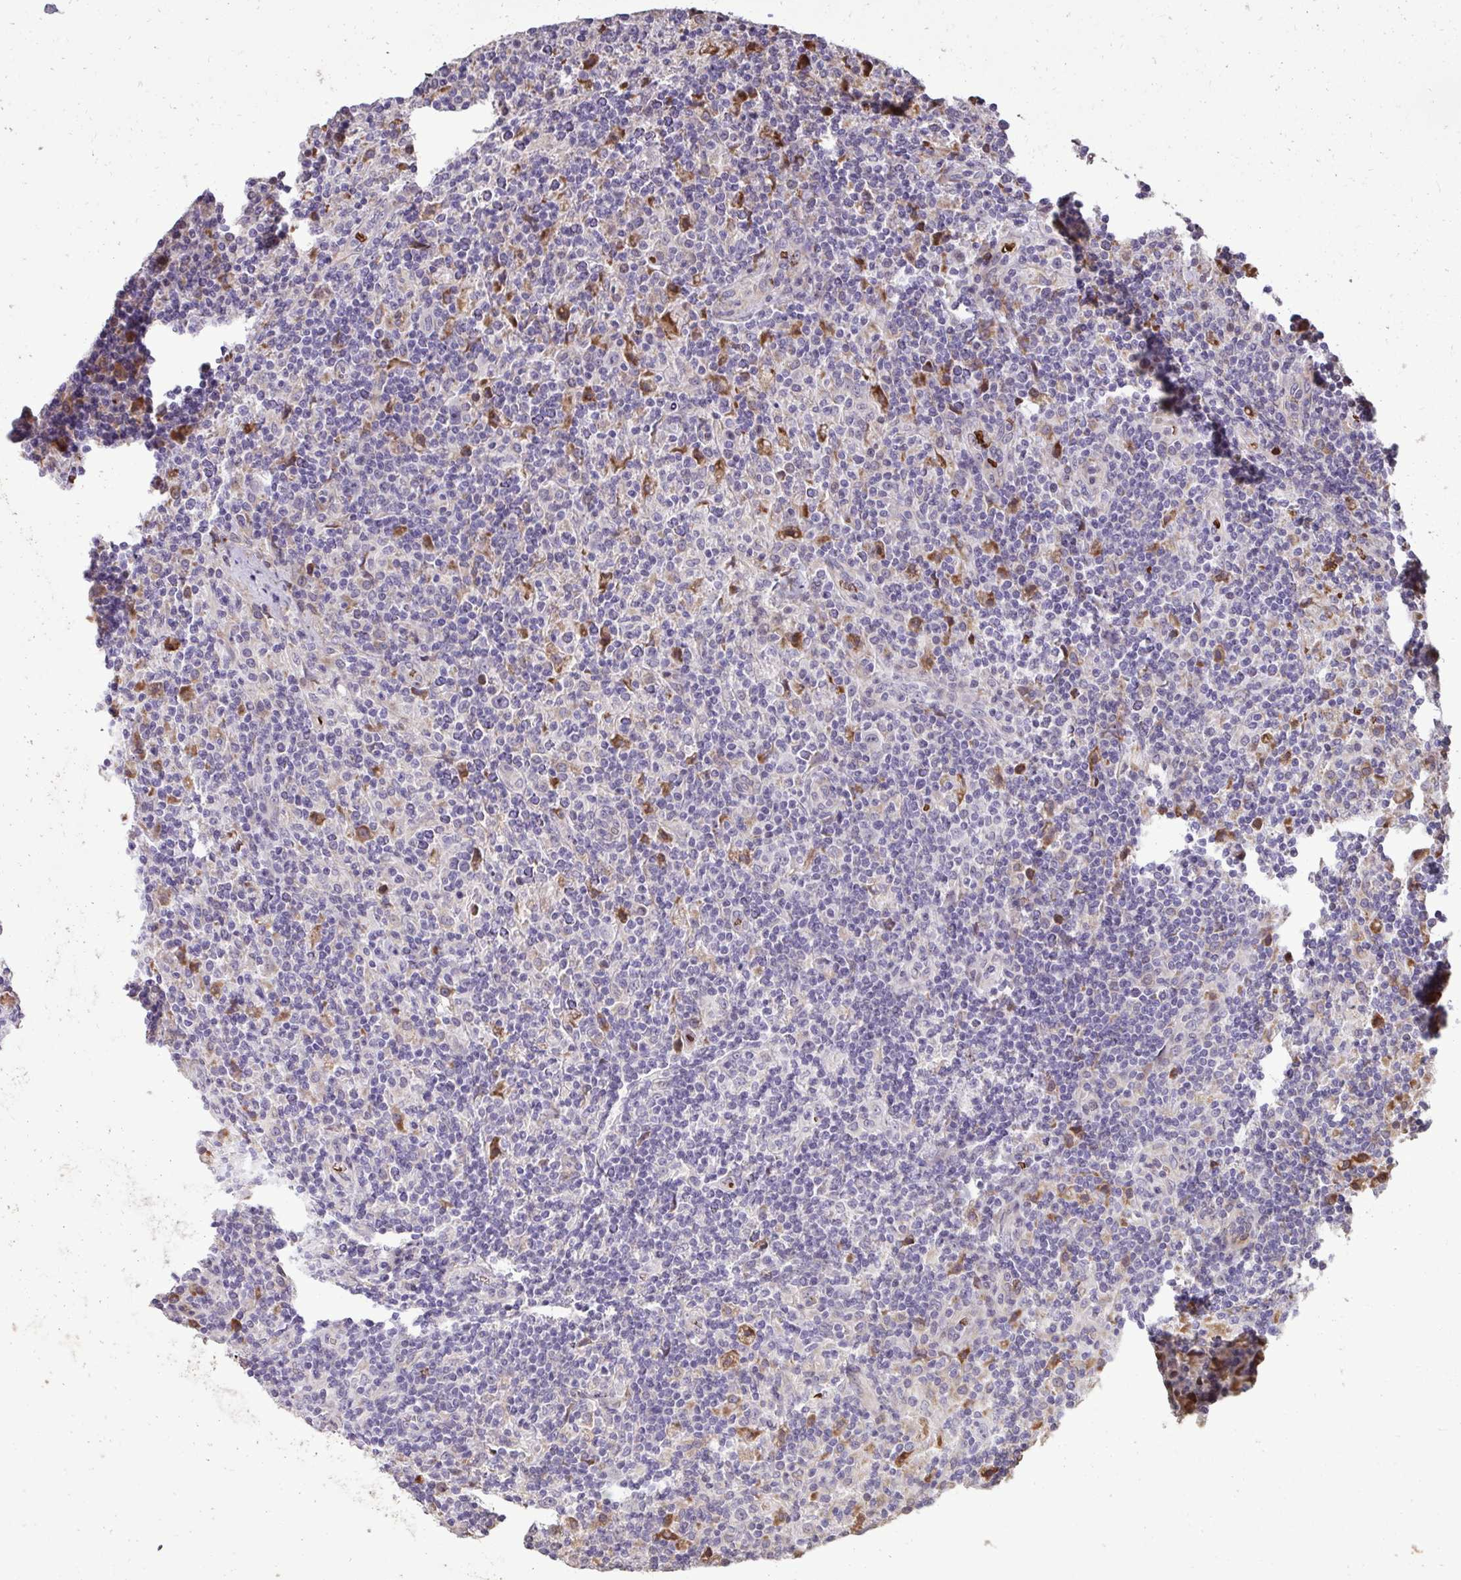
{"staining": {"intensity": "negative", "quantity": "none", "location": "none"}, "tissue": "lymphoma", "cell_type": "Tumor cells", "image_type": "cancer", "snomed": [{"axis": "morphology", "description": "Hodgkin's disease, NOS"}, {"axis": "topography", "description": "Lymph node"}], "caption": "This is a histopathology image of IHC staining of lymphoma, which shows no positivity in tumor cells.", "gene": "FIBCD1", "patient": {"sex": "male", "age": 70}}